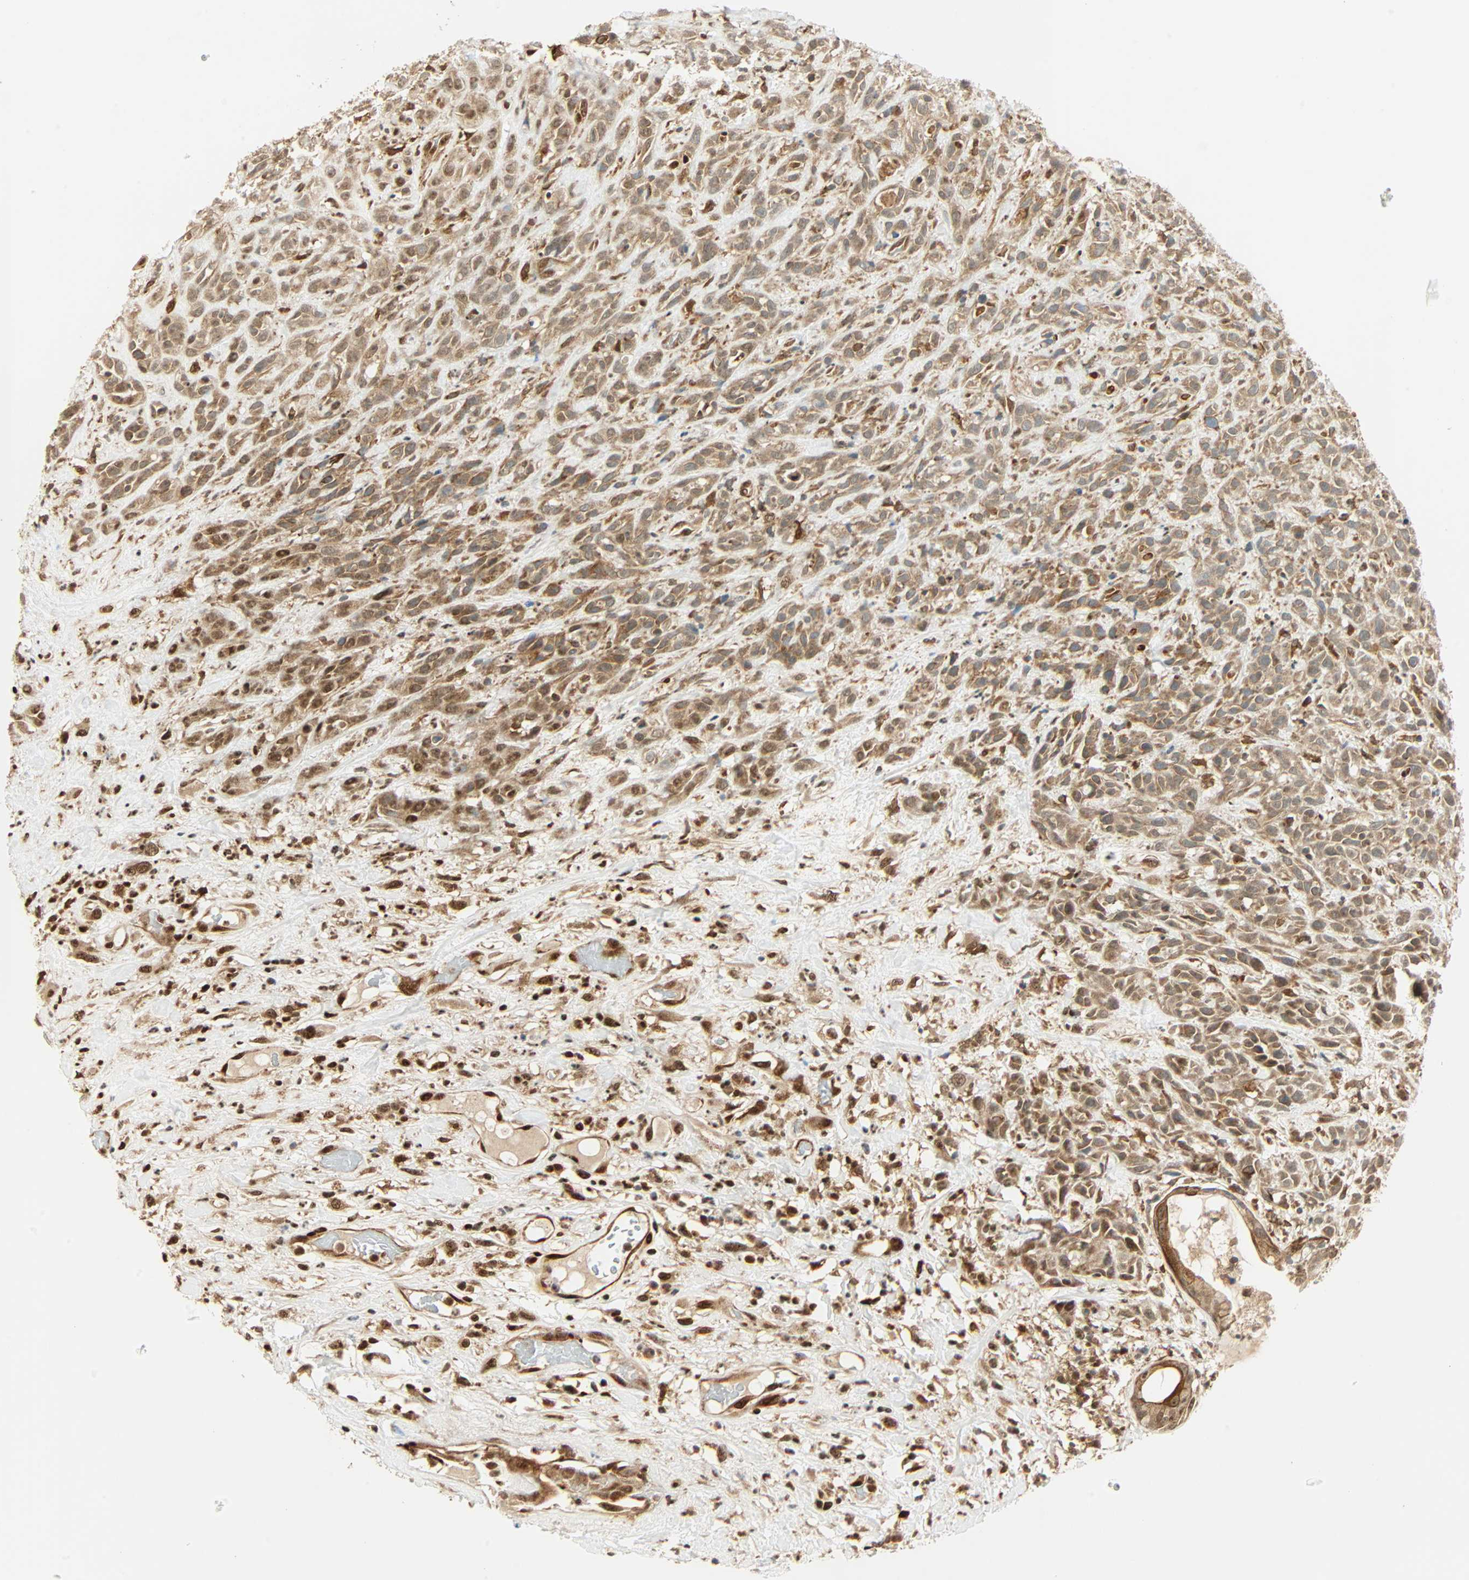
{"staining": {"intensity": "strong", "quantity": ">75%", "location": "cytoplasmic/membranous,nuclear"}, "tissue": "head and neck cancer", "cell_type": "Tumor cells", "image_type": "cancer", "snomed": [{"axis": "morphology", "description": "Normal tissue, NOS"}, {"axis": "morphology", "description": "Squamous cell carcinoma, NOS"}, {"axis": "topography", "description": "Cartilage tissue"}, {"axis": "topography", "description": "Head-Neck"}], "caption": "Human head and neck cancer stained with a brown dye displays strong cytoplasmic/membranous and nuclear positive expression in approximately >75% of tumor cells.", "gene": "PNPLA6", "patient": {"sex": "male", "age": 62}}